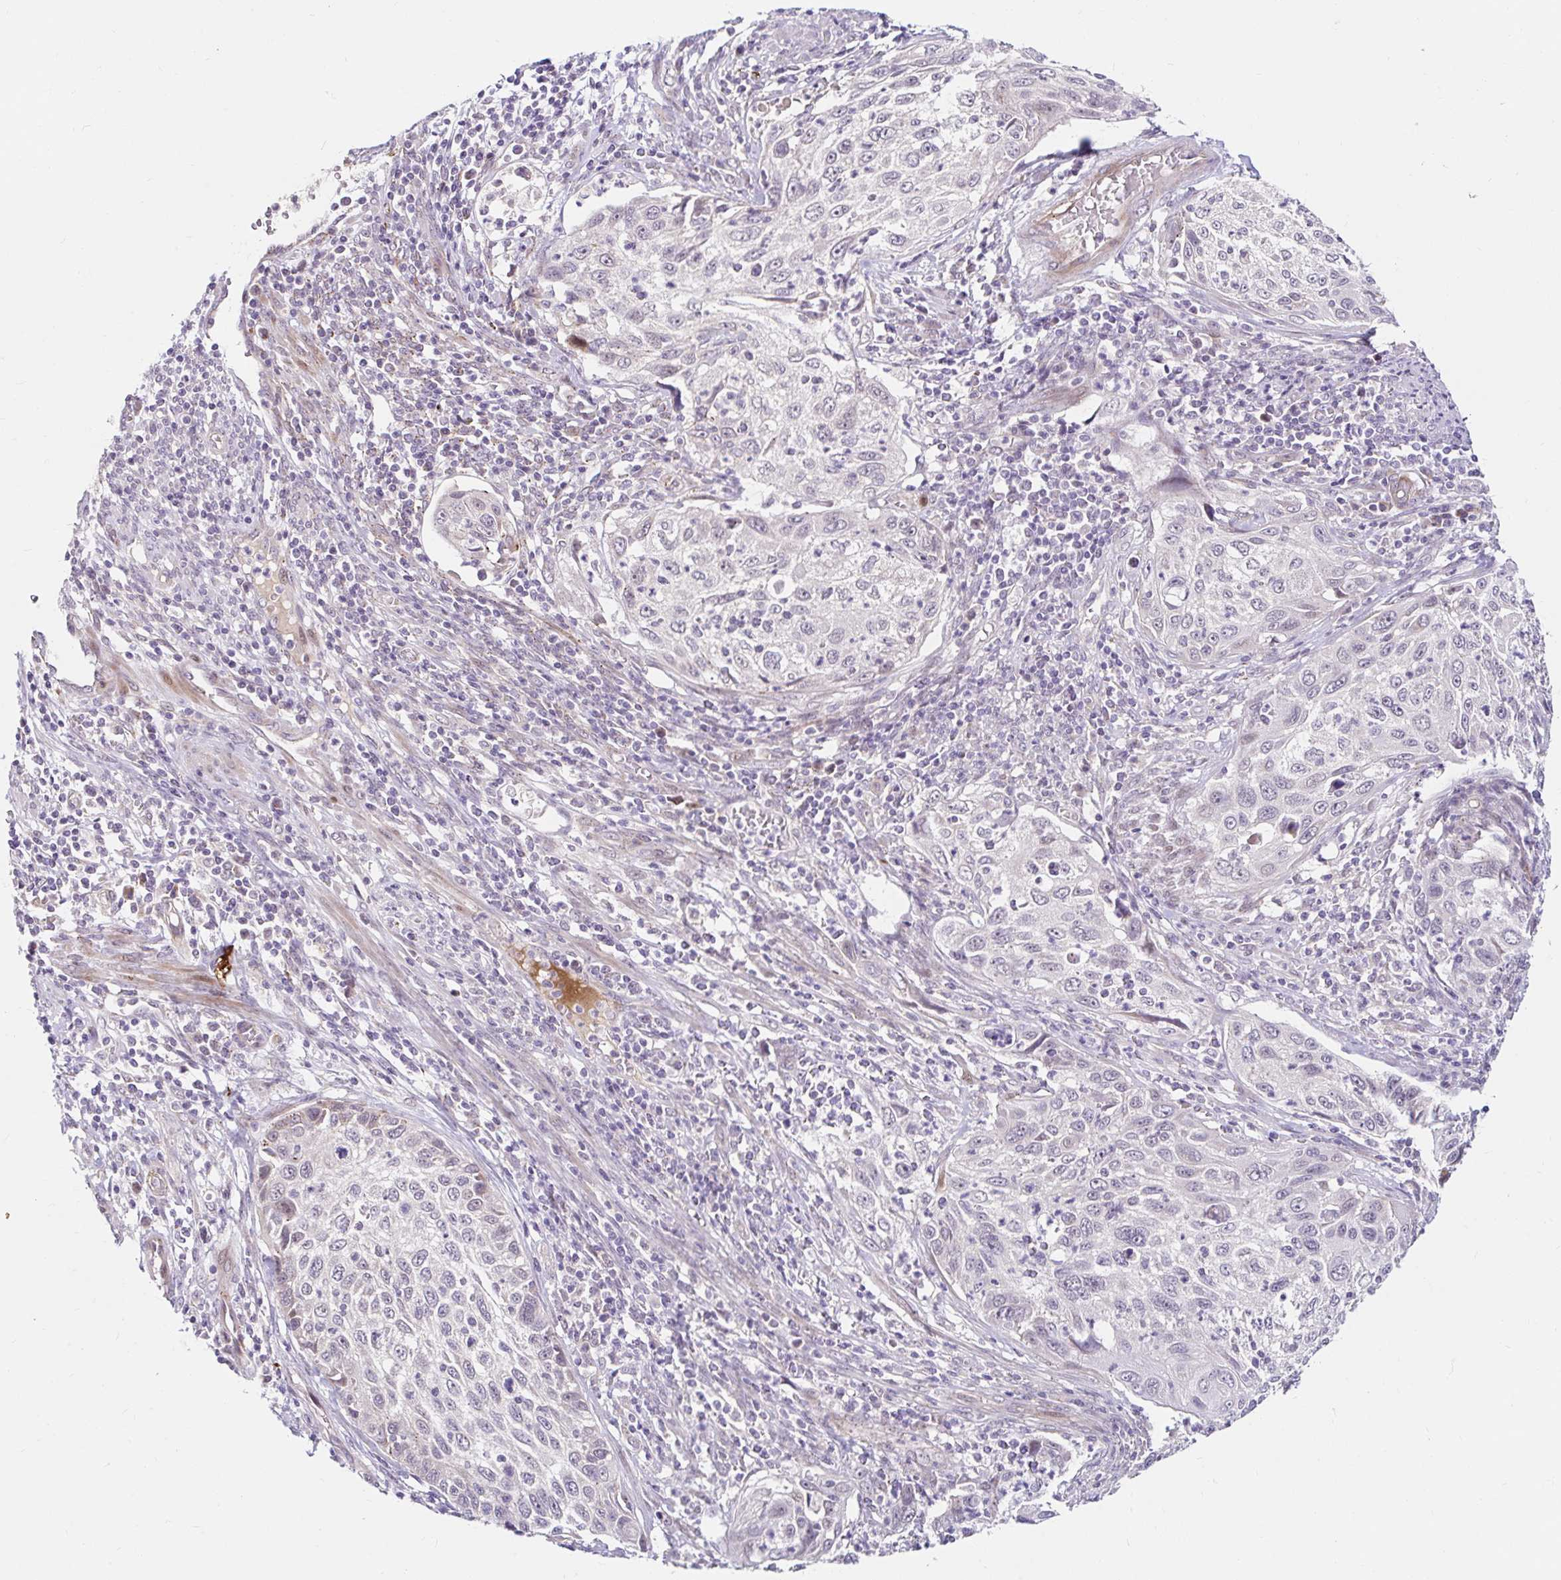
{"staining": {"intensity": "negative", "quantity": "none", "location": "none"}, "tissue": "cervical cancer", "cell_type": "Tumor cells", "image_type": "cancer", "snomed": [{"axis": "morphology", "description": "Squamous cell carcinoma, NOS"}, {"axis": "topography", "description": "Cervix"}], "caption": "Cervical squamous cell carcinoma stained for a protein using immunohistochemistry reveals no positivity tumor cells.", "gene": "GUCY1A1", "patient": {"sex": "female", "age": 70}}